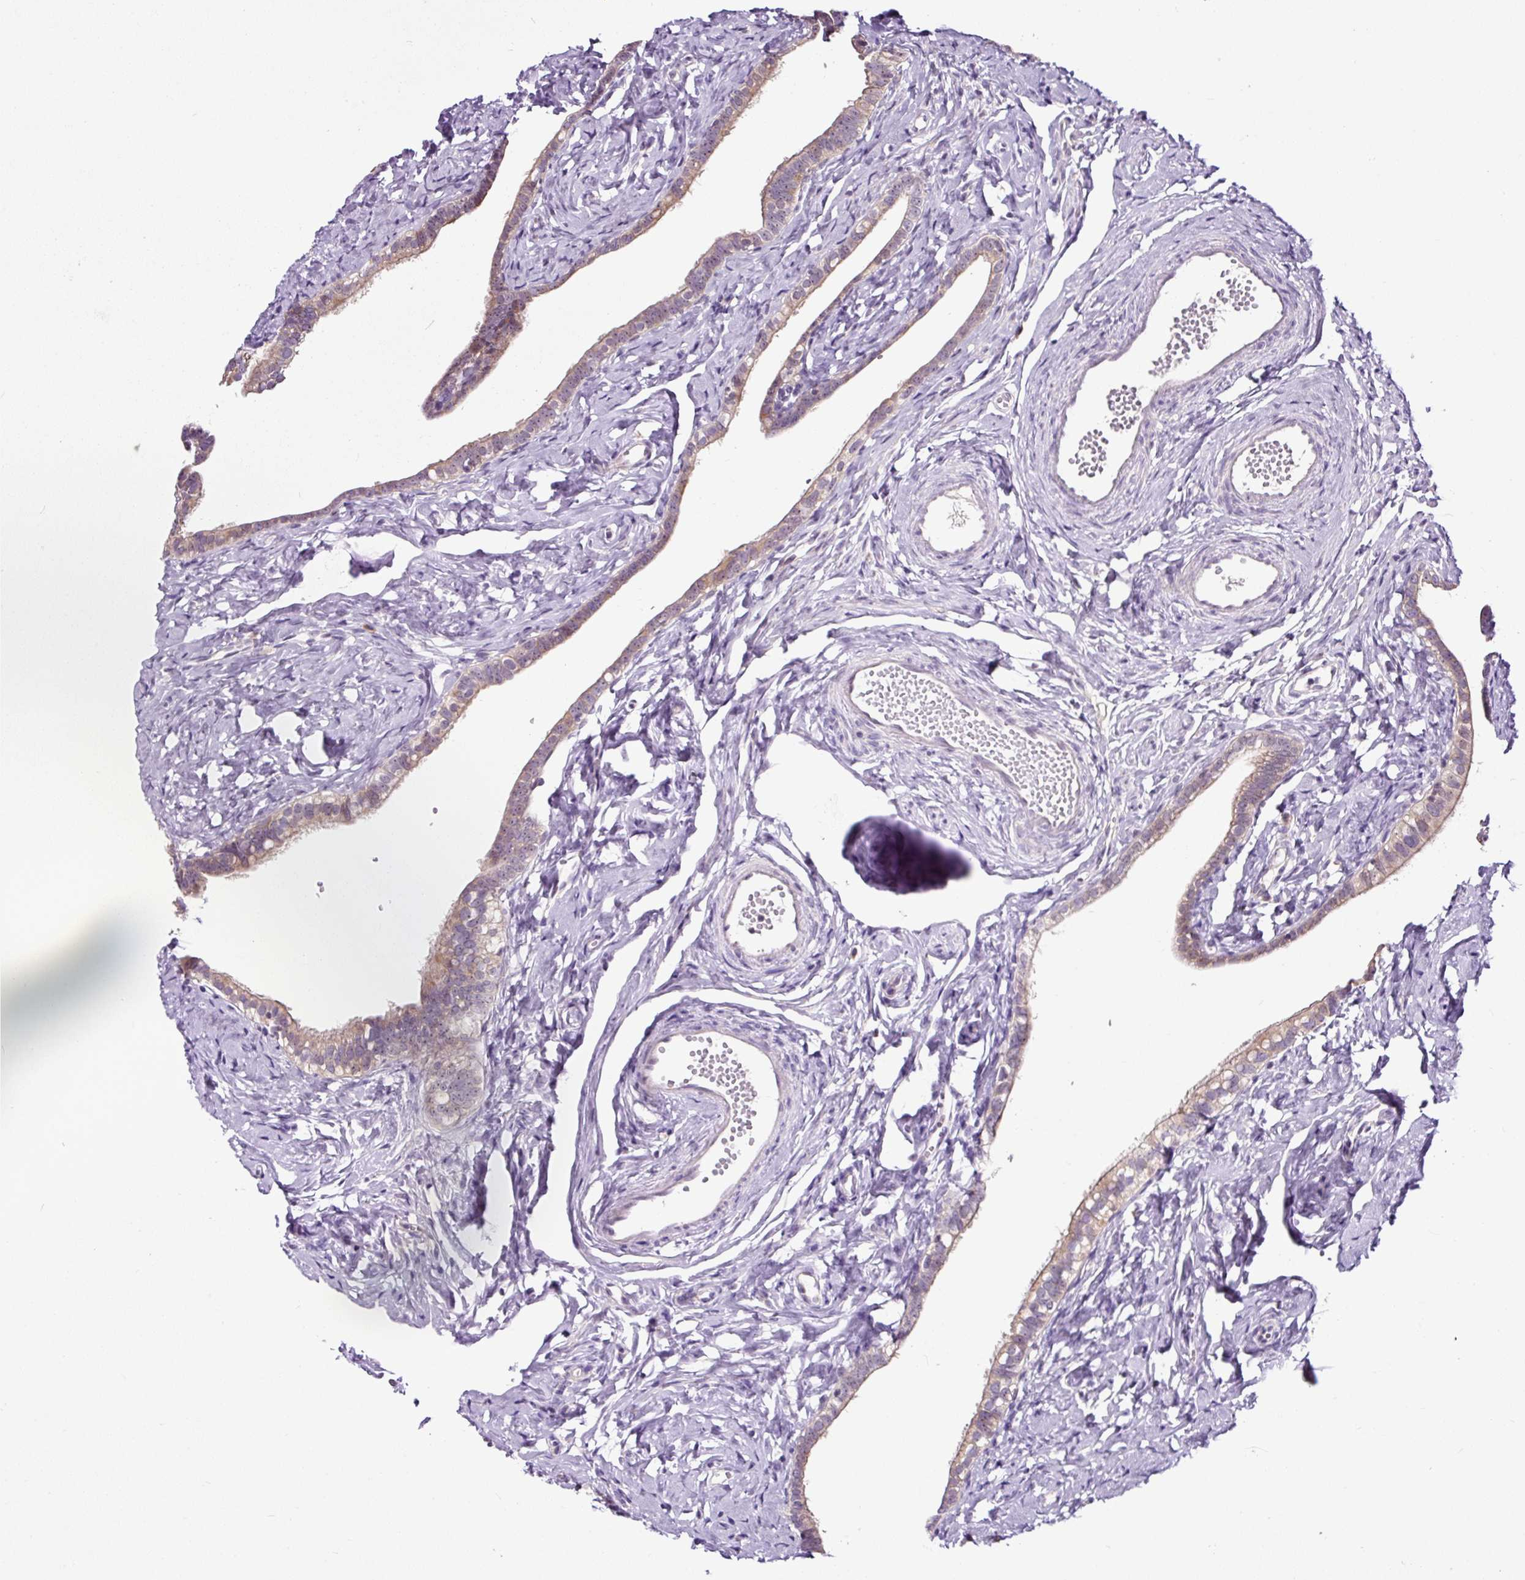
{"staining": {"intensity": "weak", "quantity": ">75%", "location": "cytoplasmic/membranous"}, "tissue": "fallopian tube", "cell_type": "Glandular cells", "image_type": "normal", "snomed": [{"axis": "morphology", "description": "Normal tissue, NOS"}, {"axis": "topography", "description": "Fallopian tube"}], "caption": "High-magnification brightfield microscopy of unremarkable fallopian tube stained with DAB (3,3'-diaminobenzidine) (brown) and counterstained with hematoxylin (blue). glandular cells exhibit weak cytoplasmic/membranous staining is seen in approximately>75% of cells. The staining is performed using DAB brown chromogen to label protein expression. The nuclei are counter-stained blue using hematoxylin.", "gene": "NOM1", "patient": {"sex": "female", "age": 66}}